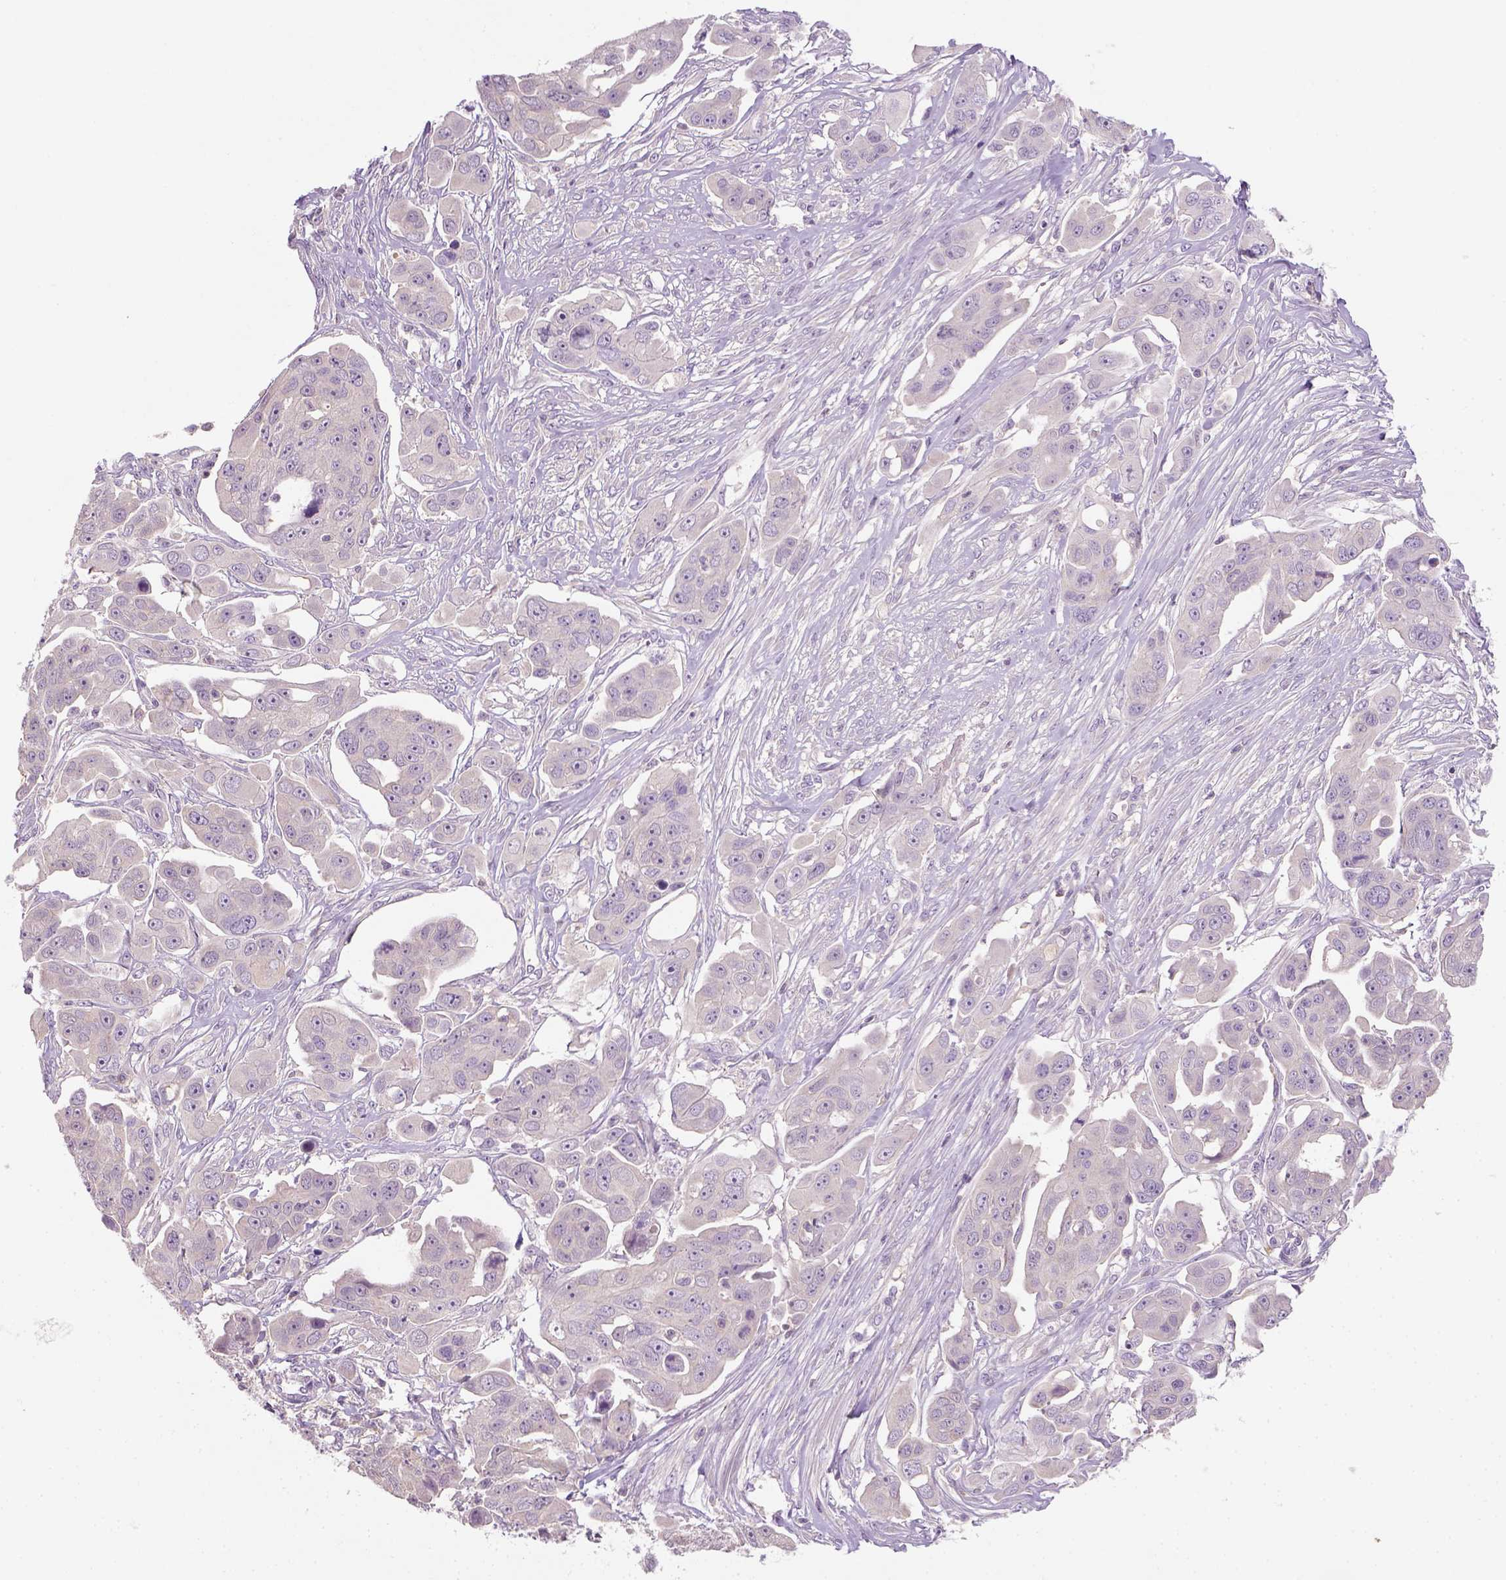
{"staining": {"intensity": "negative", "quantity": "none", "location": "none"}, "tissue": "ovarian cancer", "cell_type": "Tumor cells", "image_type": "cancer", "snomed": [{"axis": "morphology", "description": "Carcinoma, endometroid"}, {"axis": "topography", "description": "Ovary"}], "caption": "Photomicrograph shows no protein staining in tumor cells of endometroid carcinoma (ovarian) tissue.", "gene": "EPHB1", "patient": {"sex": "female", "age": 70}}